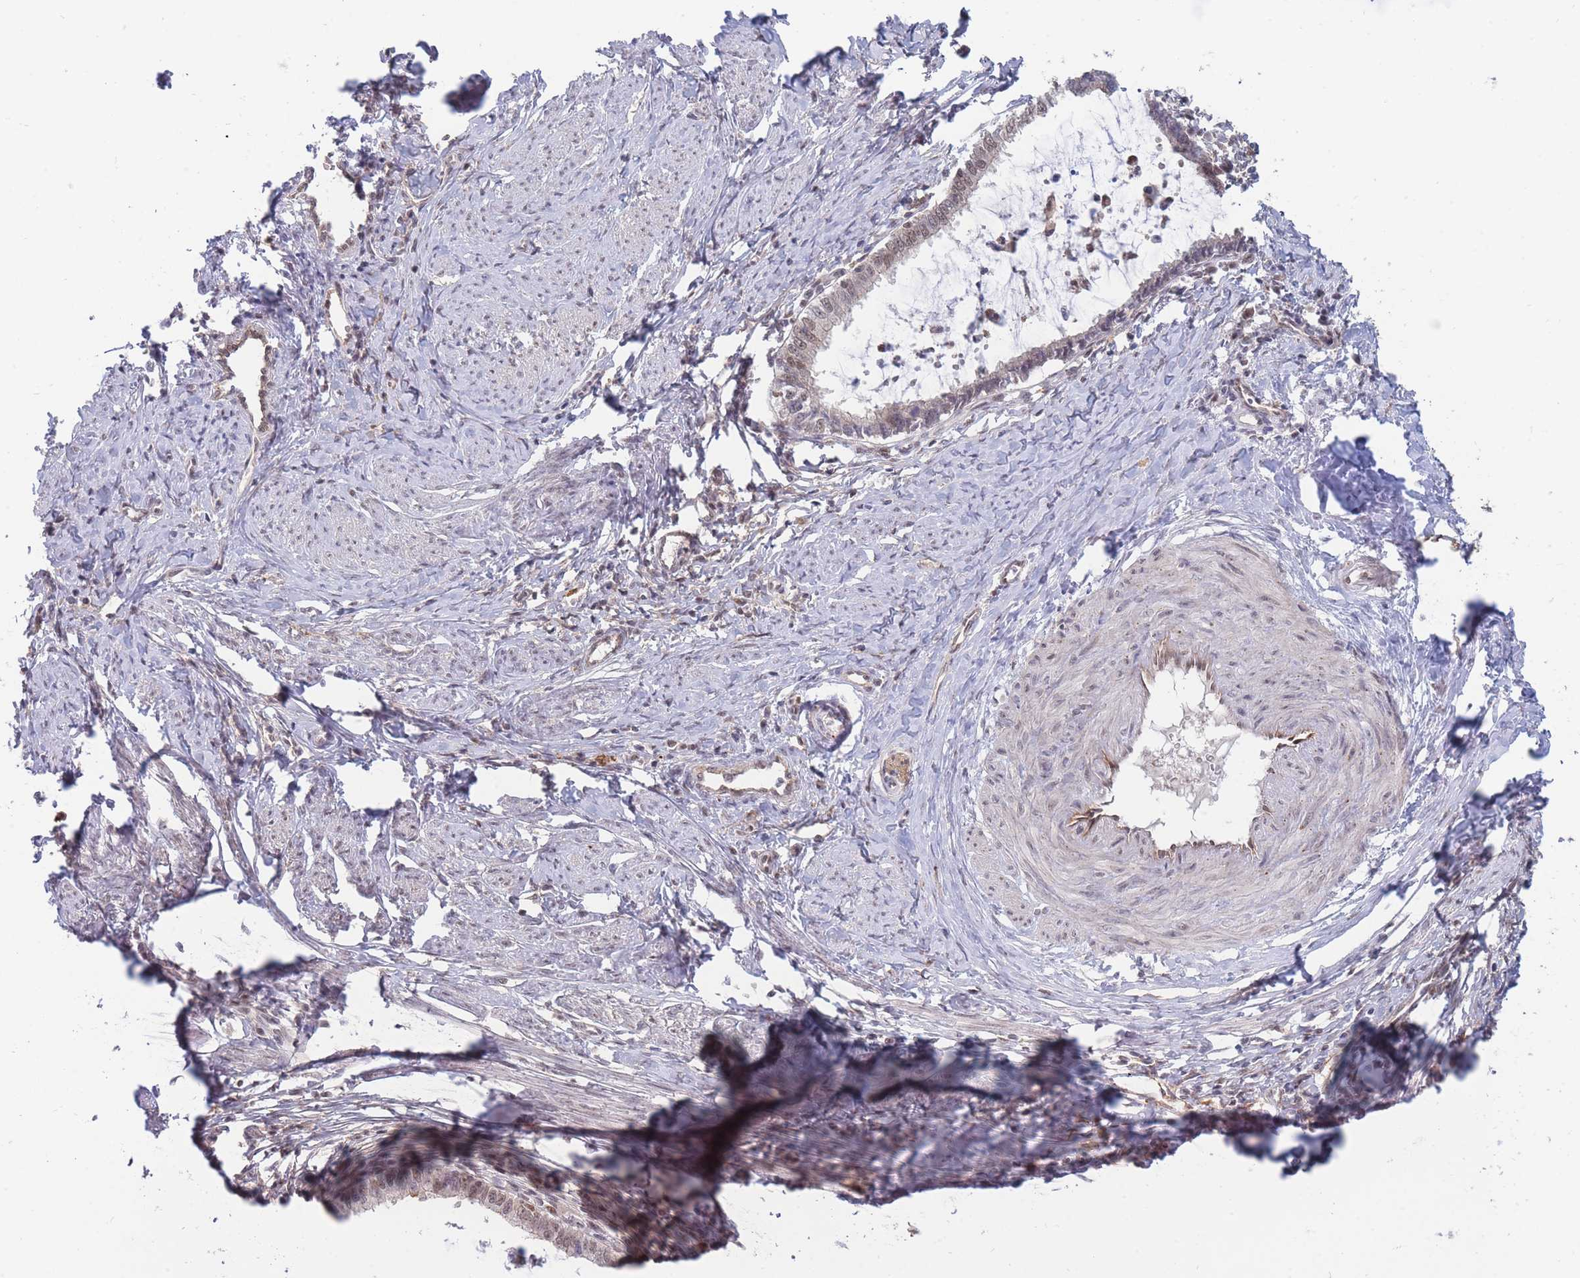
{"staining": {"intensity": "weak", "quantity": ">75%", "location": "nuclear"}, "tissue": "cervical cancer", "cell_type": "Tumor cells", "image_type": "cancer", "snomed": [{"axis": "morphology", "description": "Adenocarcinoma, NOS"}, {"axis": "topography", "description": "Cervix"}], "caption": "Immunohistochemical staining of human cervical cancer (adenocarcinoma) displays weak nuclear protein expression in approximately >75% of tumor cells.", "gene": "BOD1L1", "patient": {"sex": "female", "age": 36}}